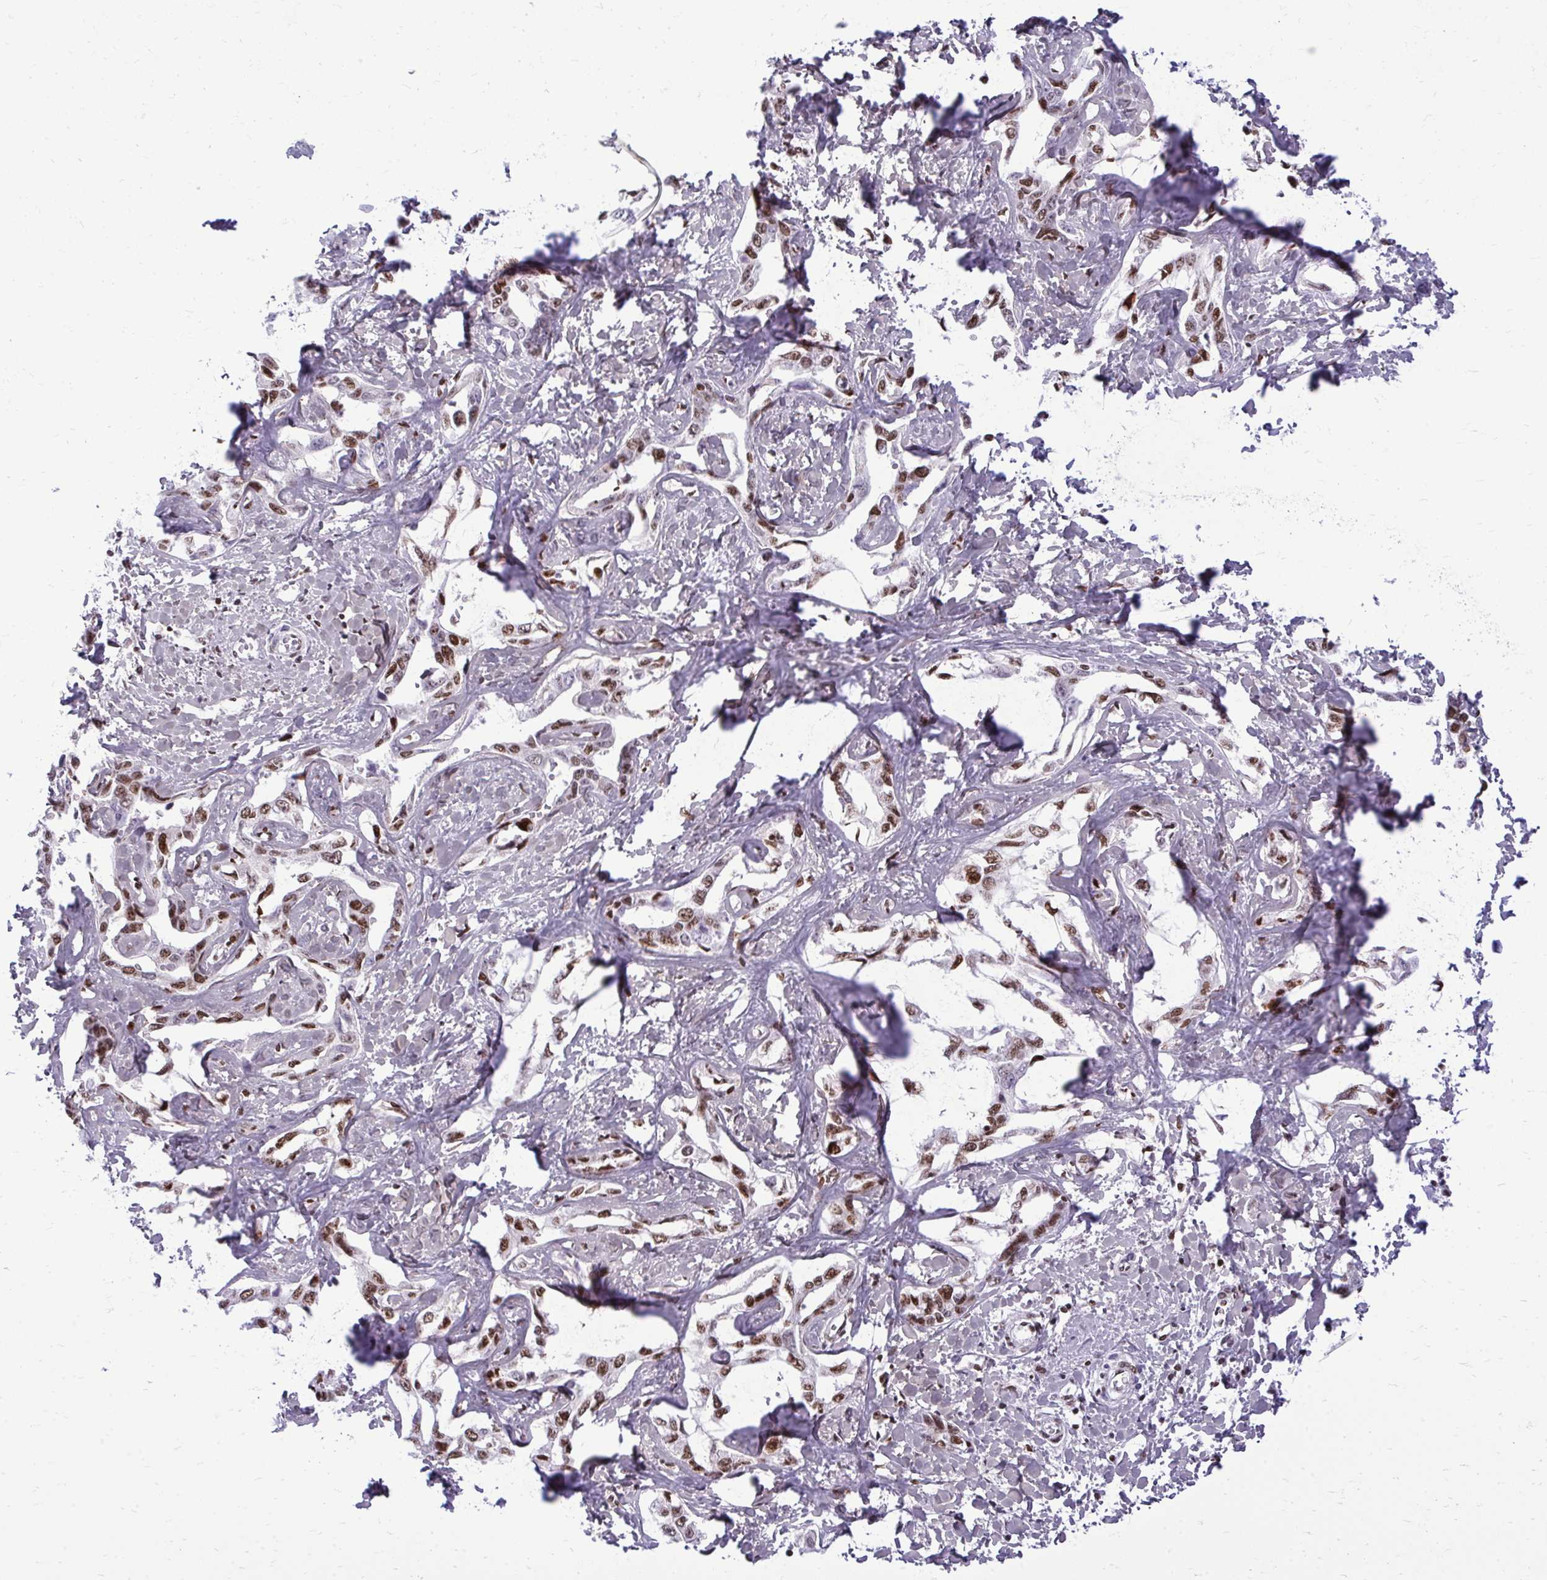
{"staining": {"intensity": "moderate", "quantity": ">75%", "location": "nuclear"}, "tissue": "liver cancer", "cell_type": "Tumor cells", "image_type": "cancer", "snomed": [{"axis": "morphology", "description": "Cholangiocarcinoma"}, {"axis": "topography", "description": "Liver"}], "caption": "An immunohistochemistry image of neoplastic tissue is shown. Protein staining in brown shows moderate nuclear positivity in liver cancer within tumor cells.", "gene": "CDYL", "patient": {"sex": "male", "age": 59}}